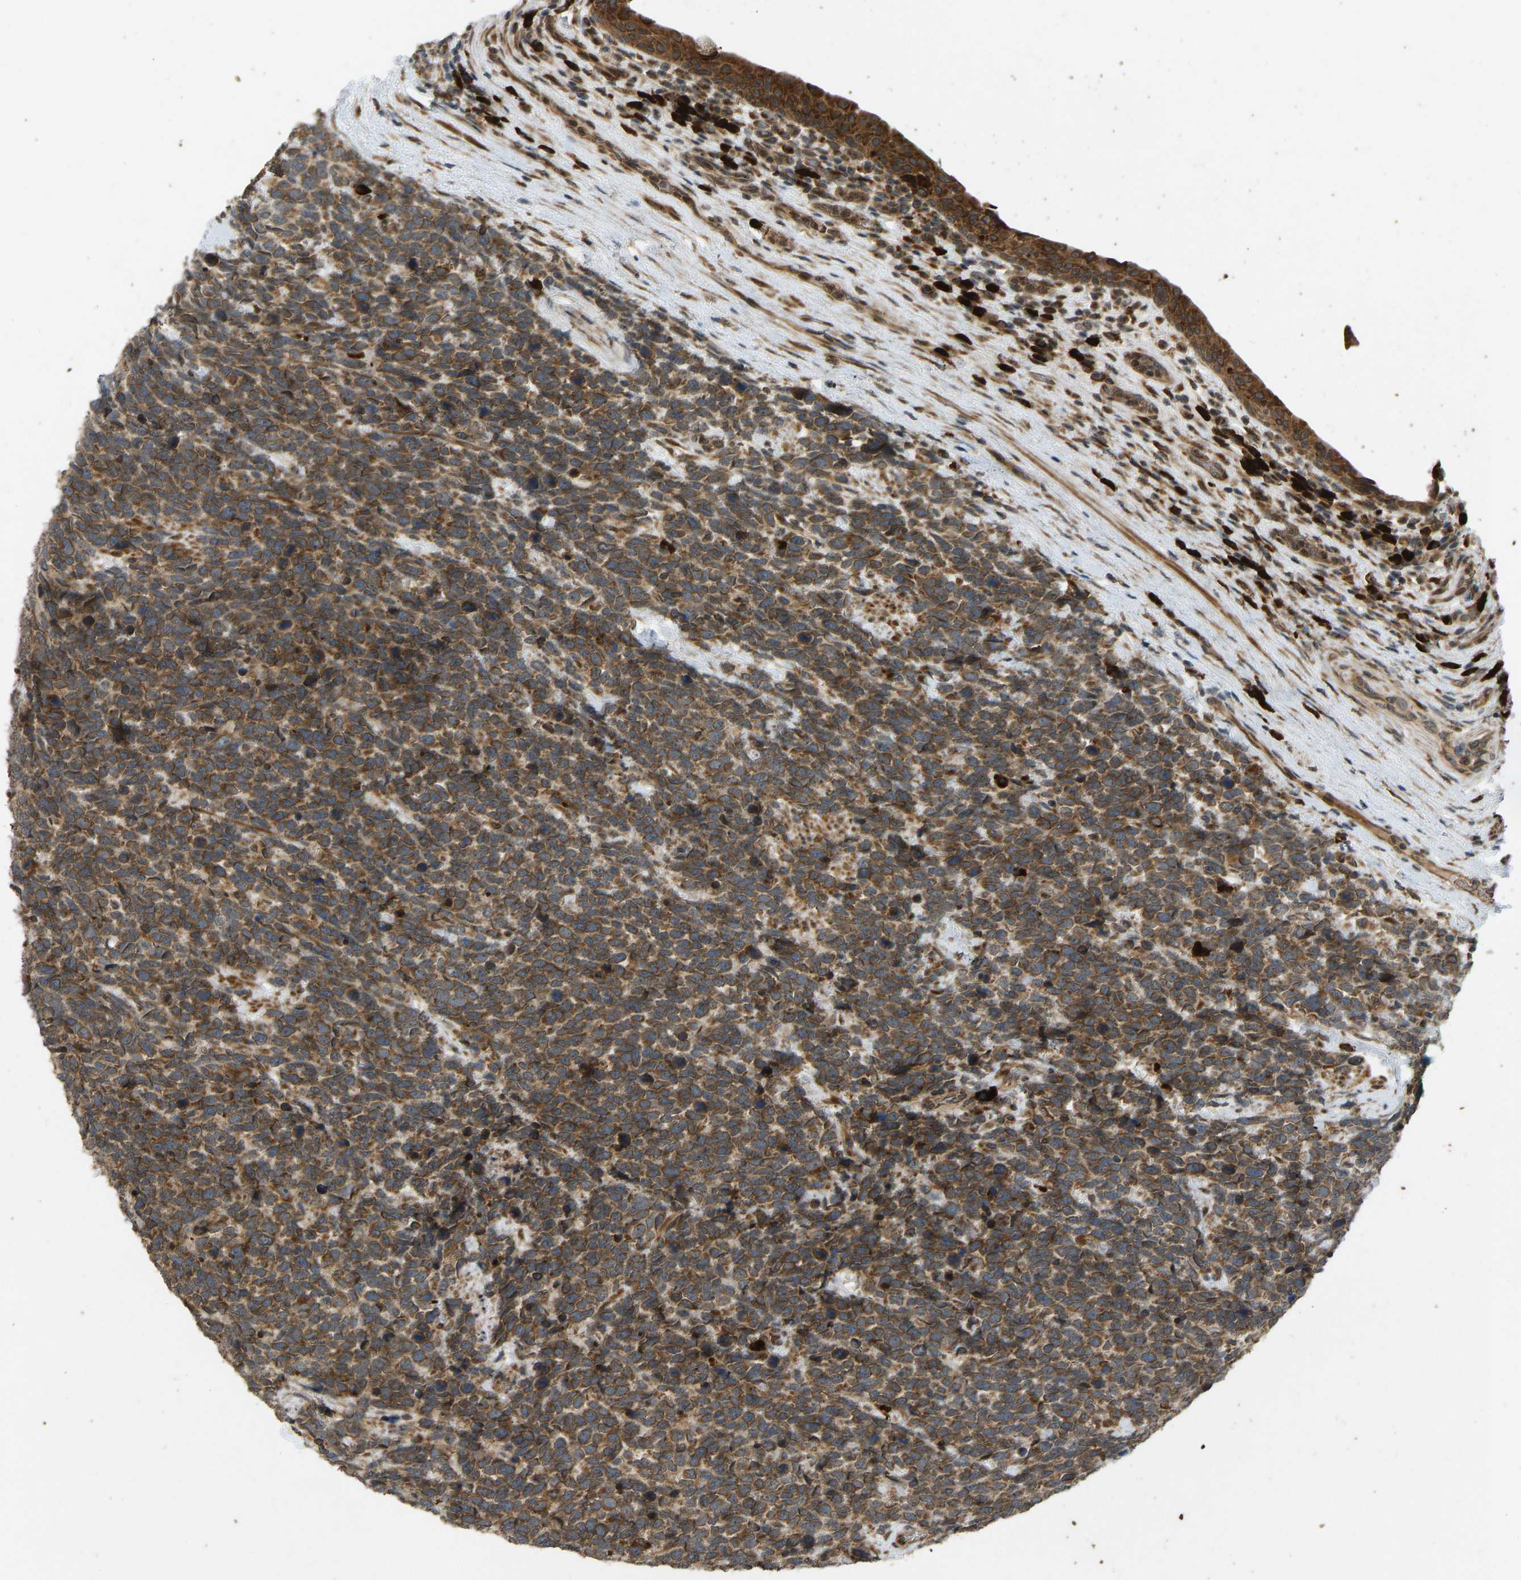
{"staining": {"intensity": "moderate", "quantity": ">75%", "location": "cytoplasmic/membranous"}, "tissue": "urothelial cancer", "cell_type": "Tumor cells", "image_type": "cancer", "snomed": [{"axis": "morphology", "description": "Urothelial carcinoma, High grade"}, {"axis": "topography", "description": "Urinary bladder"}], "caption": "IHC photomicrograph of human high-grade urothelial carcinoma stained for a protein (brown), which demonstrates medium levels of moderate cytoplasmic/membranous expression in about >75% of tumor cells.", "gene": "RPN2", "patient": {"sex": "female", "age": 82}}